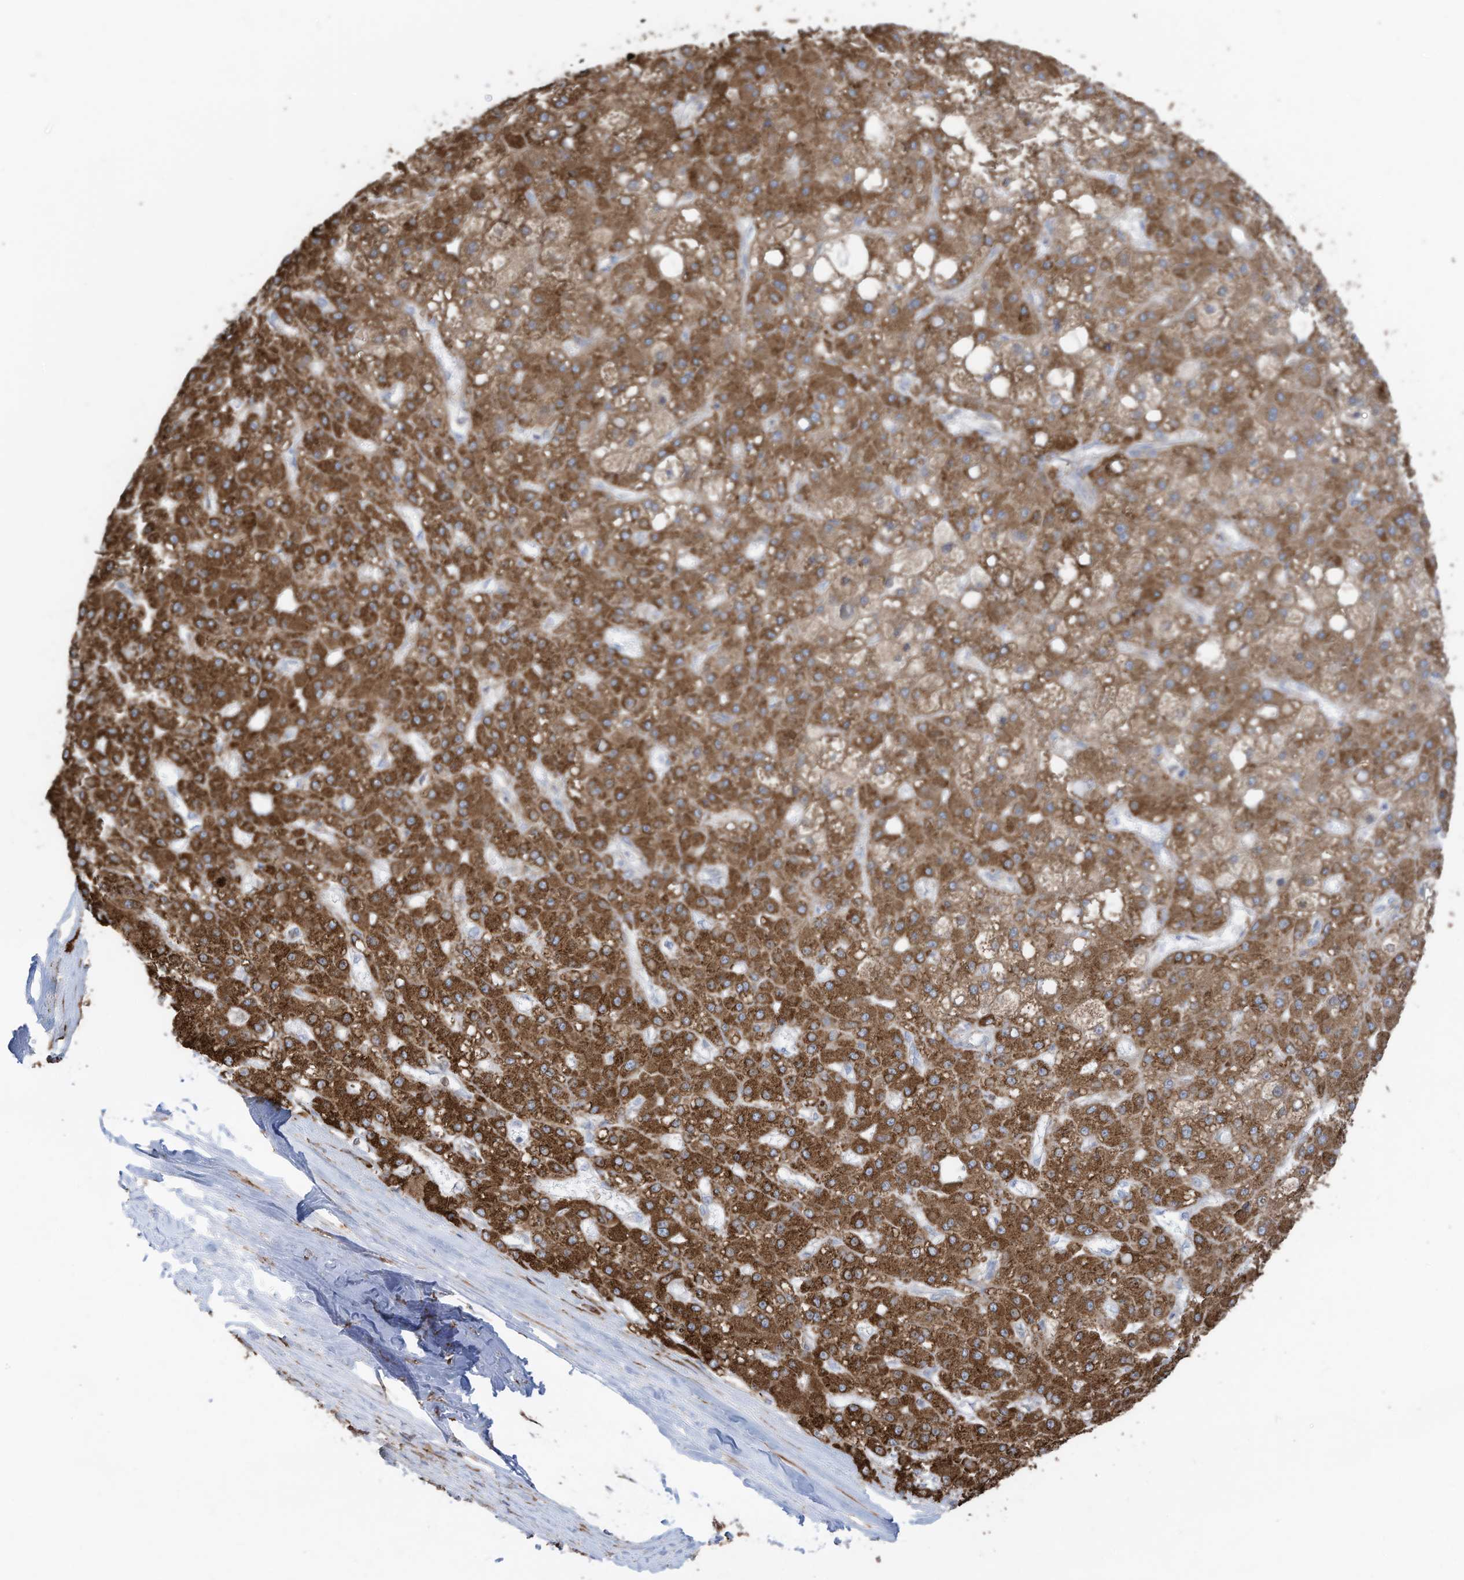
{"staining": {"intensity": "moderate", "quantity": ">75%", "location": "cytoplasmic/membranous"}, "tissue": "liver cancer", "cell_type": "Tumor cells", "image_type": "cancer", "snomed": [{"axis": "morphology", "description": "Carcinoma, Hepatocellular, NOS"}, {"axis": "topography", "description": "Liver"}], "caption": "Liver cancer (hepatocellular carcinoma) tissue demonstrates moderate cytoplasmic/membranous expression in approximately >75% of tumor cells, visualized by immunohistochemistry. The staining is performed using DAB brown chromogen to label protein expression. The nuclei are counter-stained blue using hematoxylin.", "gene": "ZNF354C", "patient": {"sex": "male", "age": 67}}